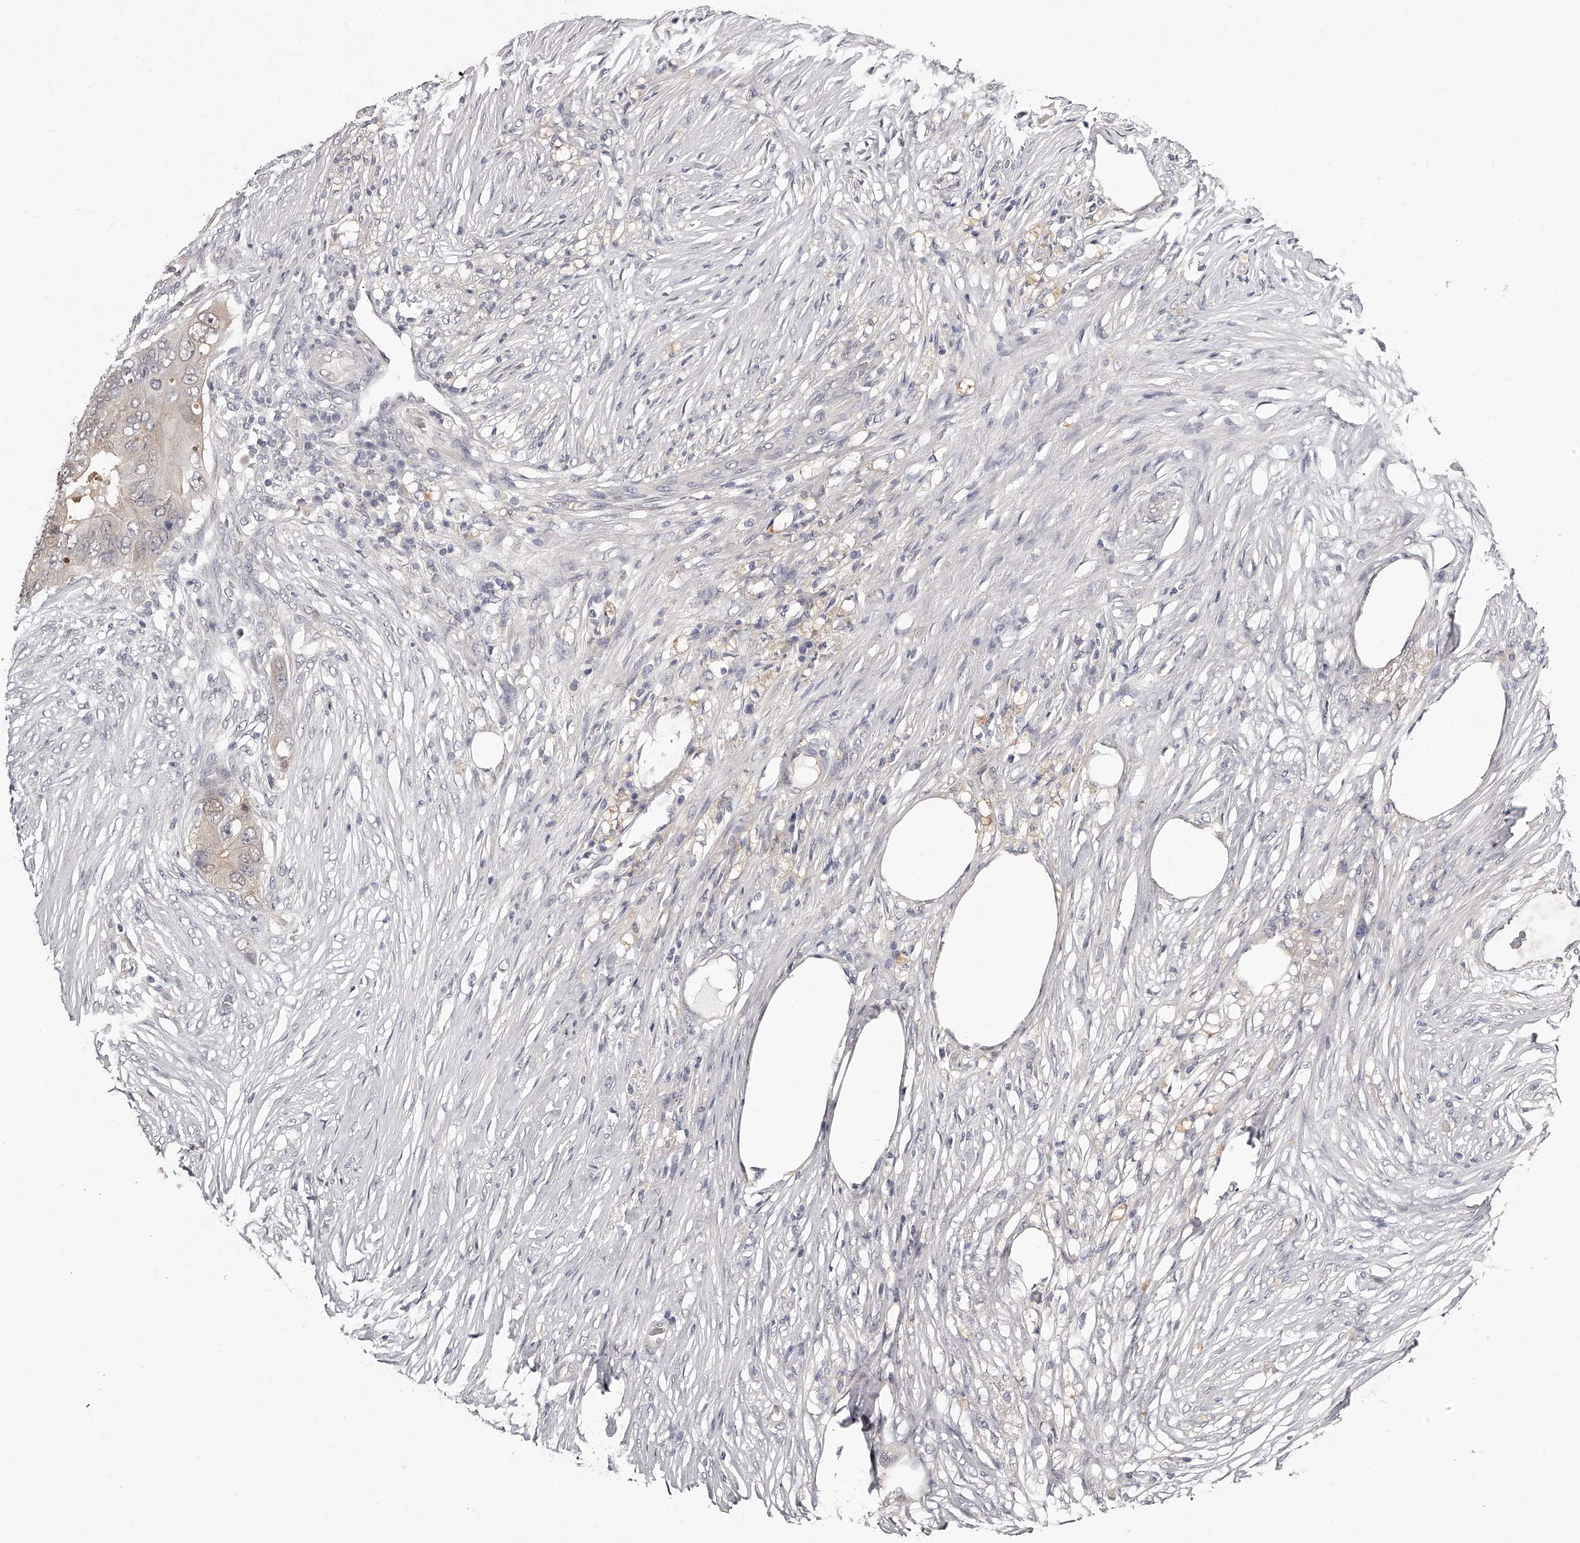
{"staining": {"intensity": "negative", "quantity": "none", "location": "none"}, "tissue": "colorectal cancer", "cell_type": "Tumor cells", "image_type": "cancer", "snomed": [{"axis": "morphology", "description": "Adenocarcinoma, NOS"}, {"axis": "topography", "description": "Colon"}], "caption": "The immunohistochemistry (IHC) photomicrograph has no significant staining in tumor cells of colorectal cancer tissue.", "gene": "GGCT", "patient": {"sex": "male", "age": 71}}